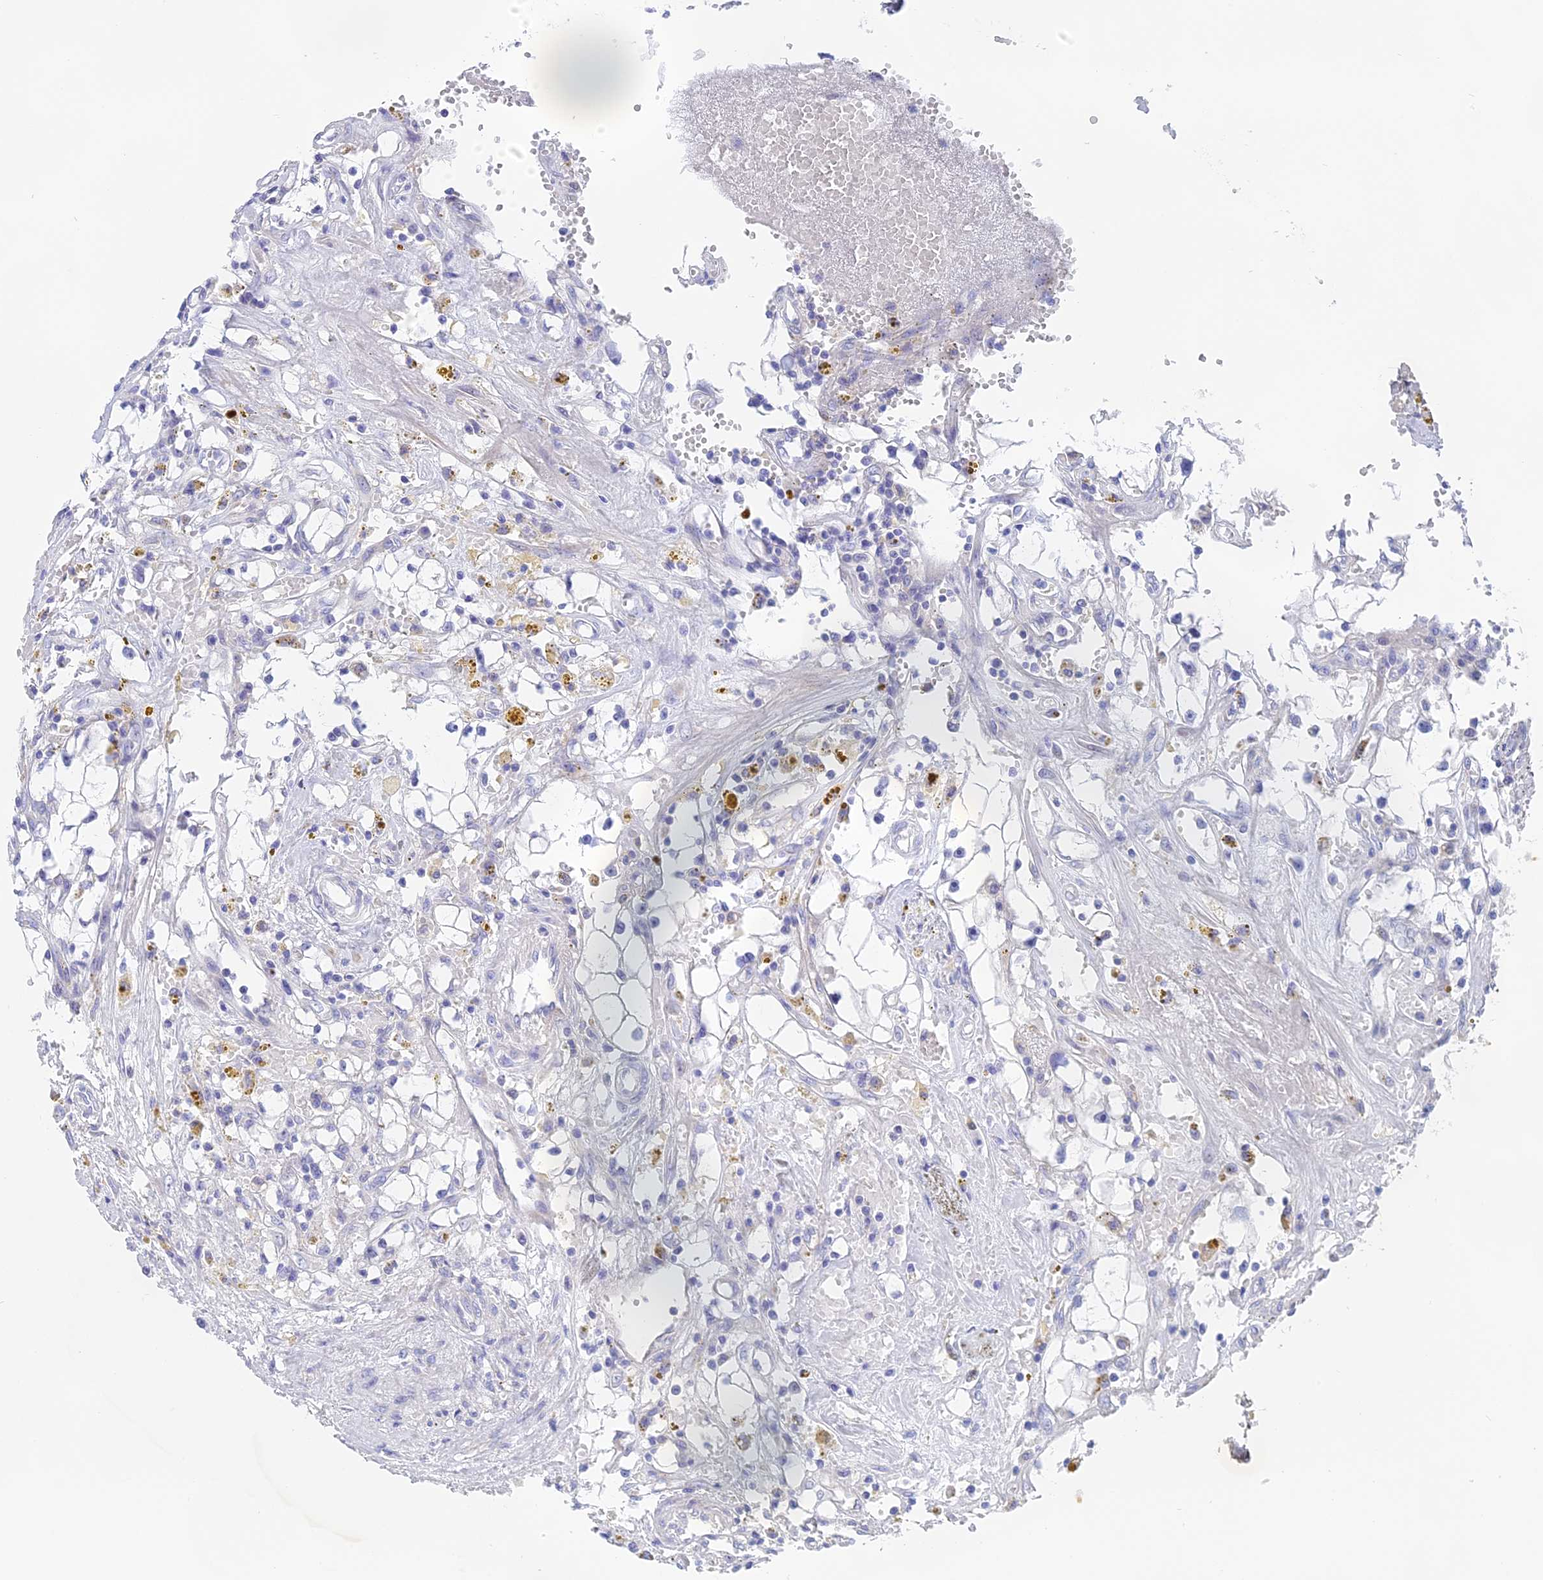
{"staining": {"intensity": "negative", "quantity": "none", "location": "none"}, "tissue": "renal cancer", "cell_type": "Tumor cells", "image_type": "cancer", "snomed": [{"axis": "morphology", "description": "Adenocarcinoma, NOS"}, {"axis": "topography", "description": "Kidney"}], "caption": "Tumor cells are negative for protein expression in human renal cancer (adenocarcinoma).", "gene": "GLB1L", "patient": {"sex": "male", "age": 56}}